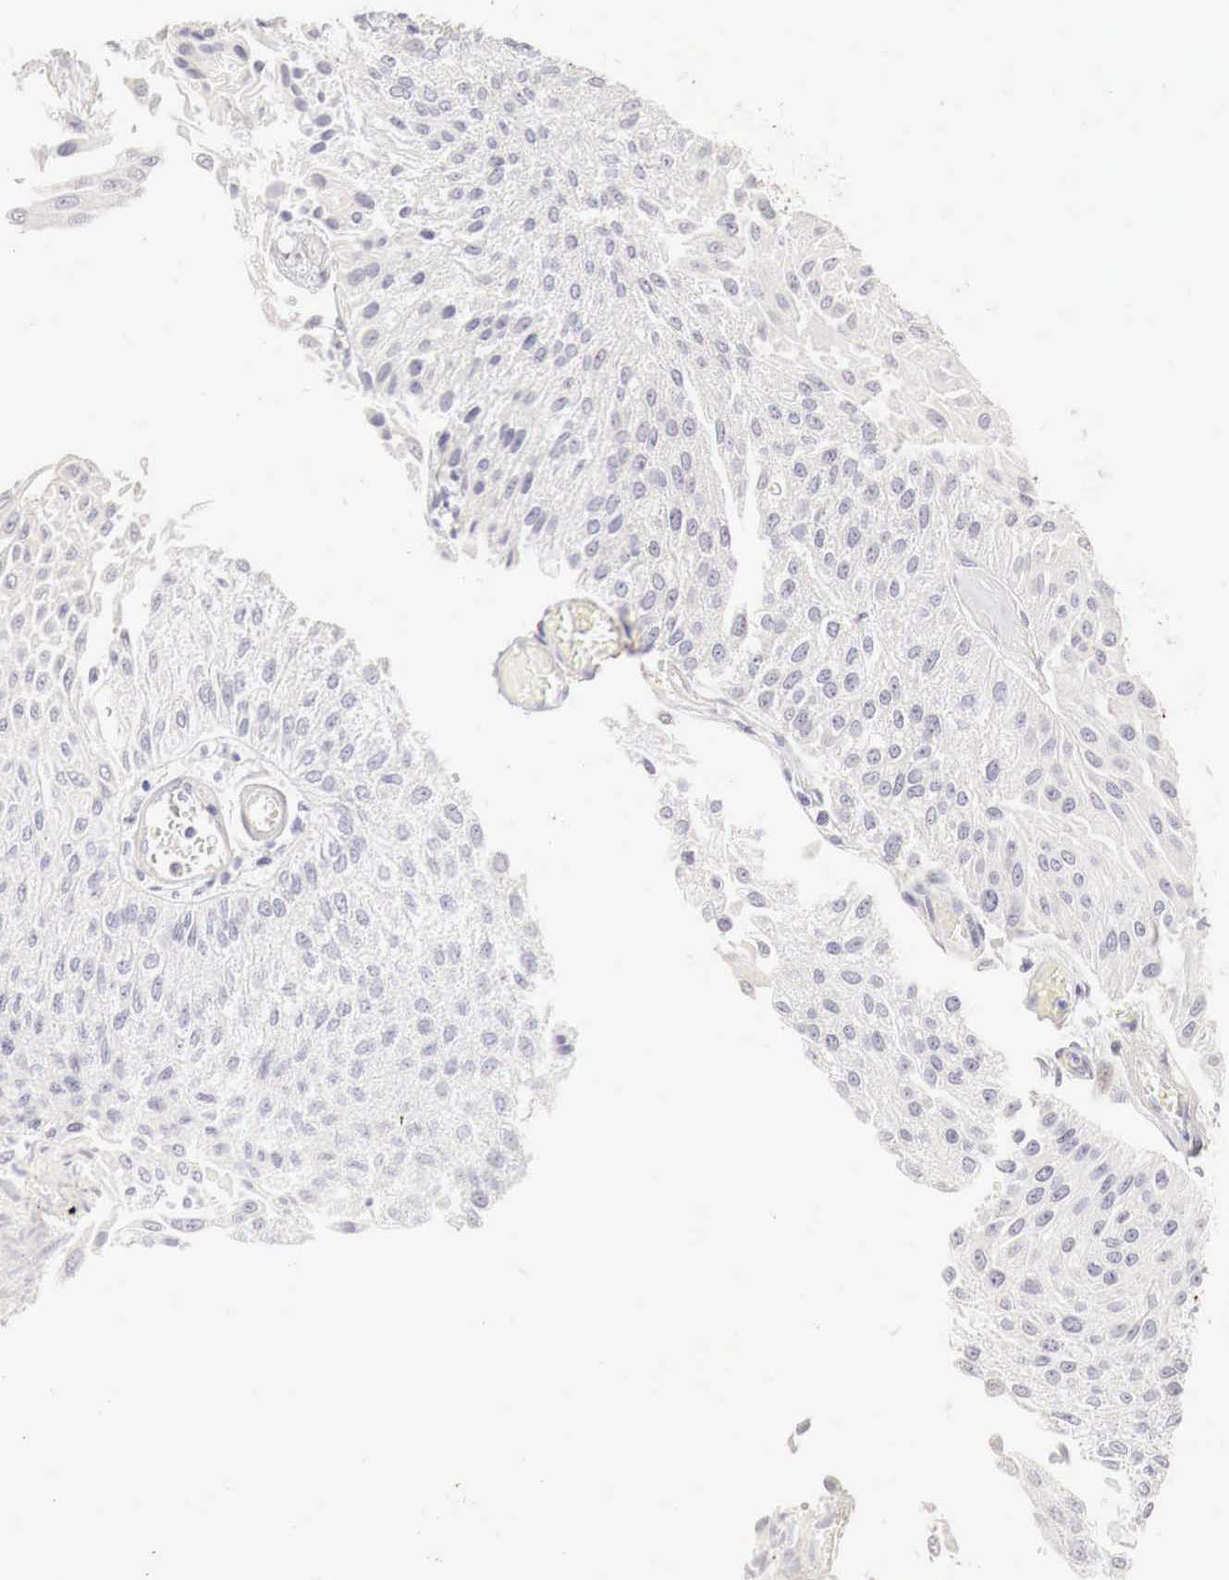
{"staining": {"intensity": "negative", "quantity": "none", "location": "none"}, "tissue": "urothelial cancer", "cell_type": "Tumor cells", "image_type": "cancer", "snomed": [{"axis": "morphology", "description": "Urothelial carcinoma, Low grade"}, {"axis": "topography", "description": "Urinary bladder"}], "caption": "The micrograph reveals no staining of tumor cells in urothelial cancer.", "gene": "OTC", "patient": {"sex": "male", "age": 86}}